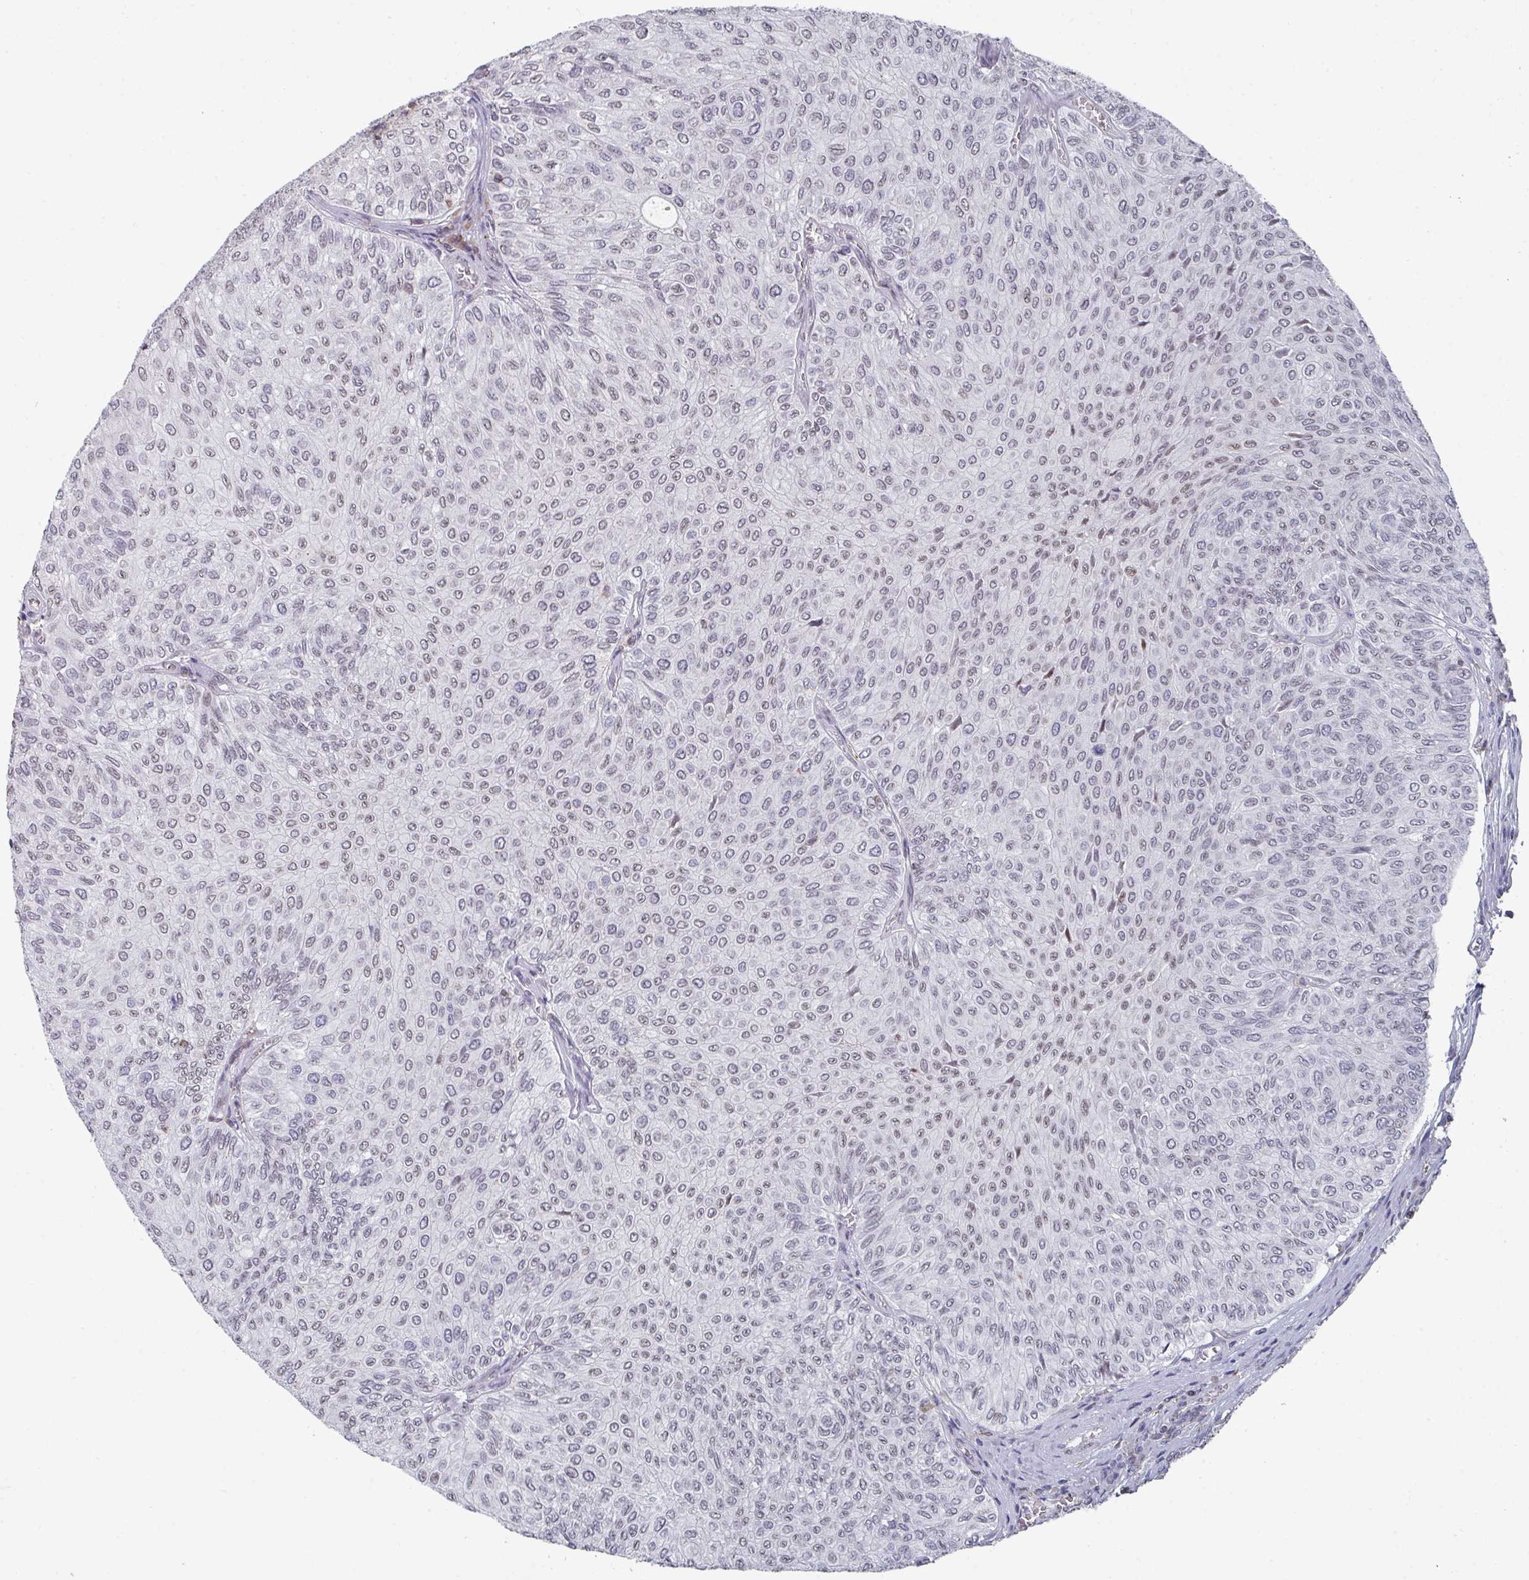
{"staining": {"intensity": "weak", "quantity": "25%-75%", "location": "nuclear"}, "tissue": "urothelial cancer", "cell_type": "Tumor cells", "image_type": "cancer", "snomed": [{"axis": "morphology", "description": "Urothelial carcinoma, NOS"}, {"axis": "topography", "description": "Urinary bladder"}], "caption": "Weak nuclear protein positivity is appreciated in about 25%-75% of tumor cells in transitional cell carcinoma.", "gene": "RASAL3", "patient": {"sex": "male", "age": 59}}